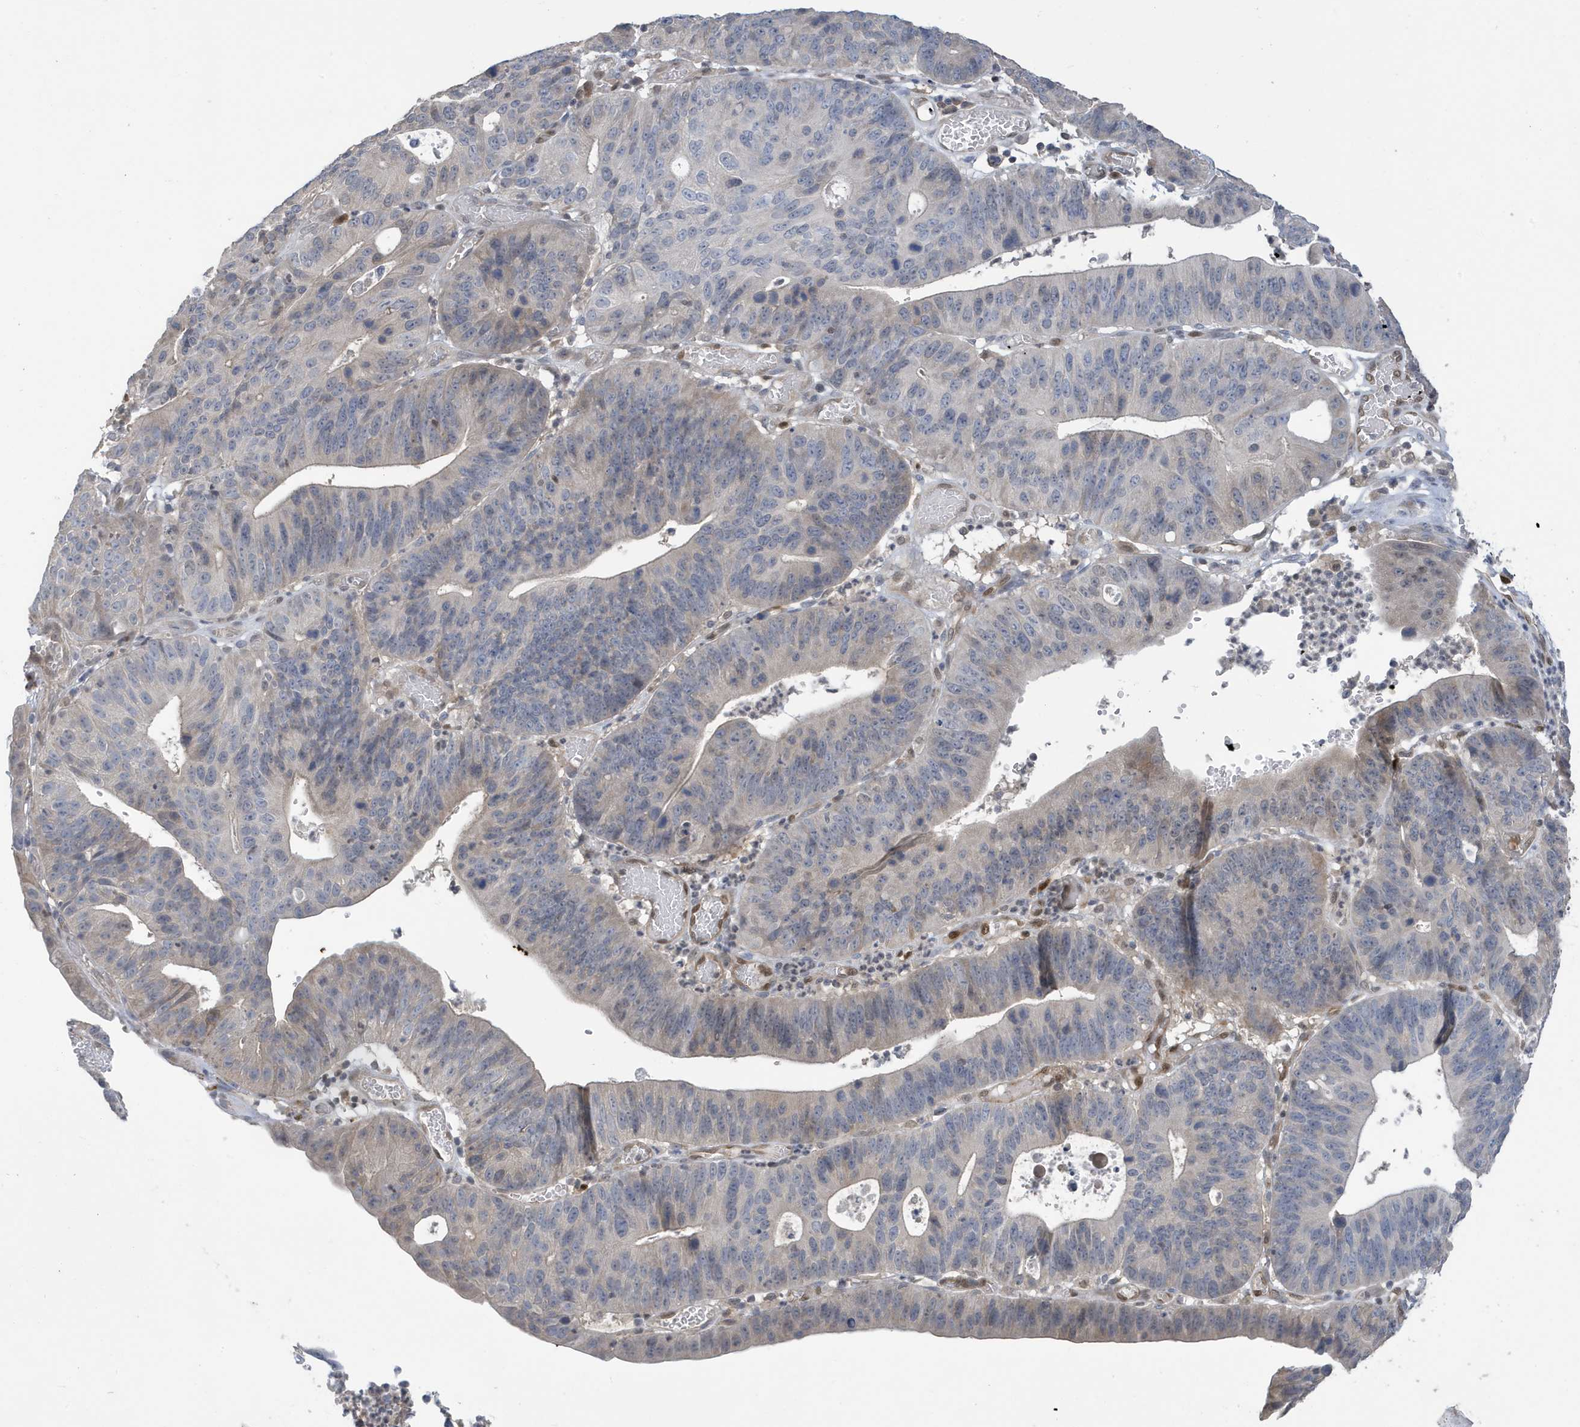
{"staining": {"intensity": "weak", "quantity": "<25%", "location": "nuclear"}, "tissue": "stomach cancer", "cell_type": "Tumor cells", "image_type": "cancer", "snomed": [{"axis": "morphology", "description": "Adenocarcinoma, NOS"}, {"axis": "topography", "description": "Stomach"}], "caption": "Photomicrograph shows no protein expression in tumor cells of stomach cancer (adenocarcinoma) tissue. (Stains: DAB (3,3'-diaminobenzidine) immunohistochemistry (IHC) with hematoxylin counter stain, Microscopy: brightfield microscopy at high magnification).", "gene": "NCOA7", "patient": {"sex": "male", "age": 59}}